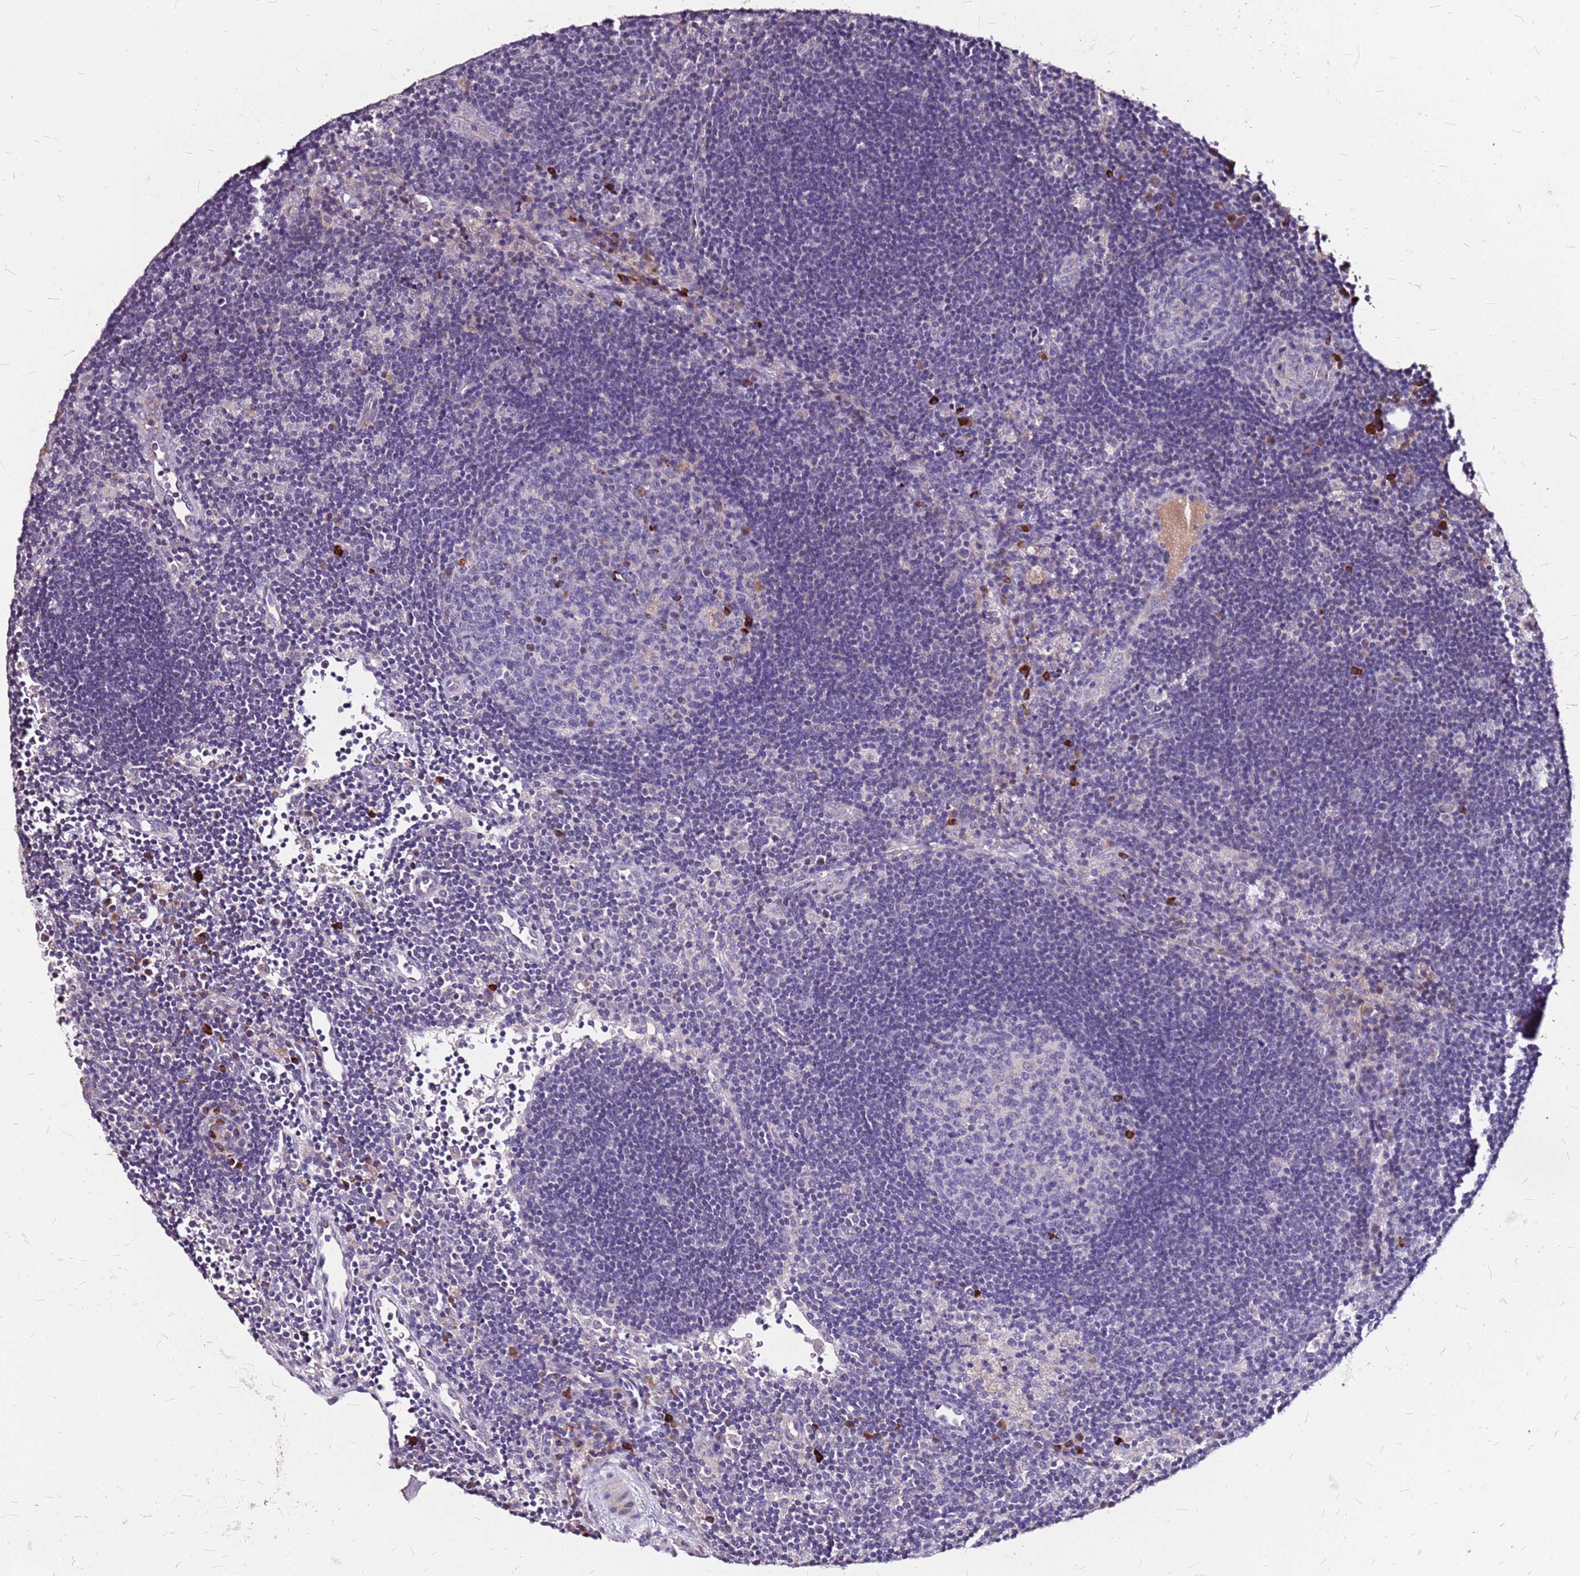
{"staining": {"intensity": "negative", "quantity": "none", "location": "none"}, "tissue": "lymph node", "cell_type": "Germinal center cells", "image_type": "normal", "snomed": [{"axis": "morphology", "description": "Normal tissue, NOS"}, {"axis": "topography", "description": "Lymph node"}], "caption": "DAB immunohistochemical staining of benign lymph node shows no significant positivity in germinal center cells.", "gene": "DCDC2C", "patient": {"sex": "male", "age": 62}}